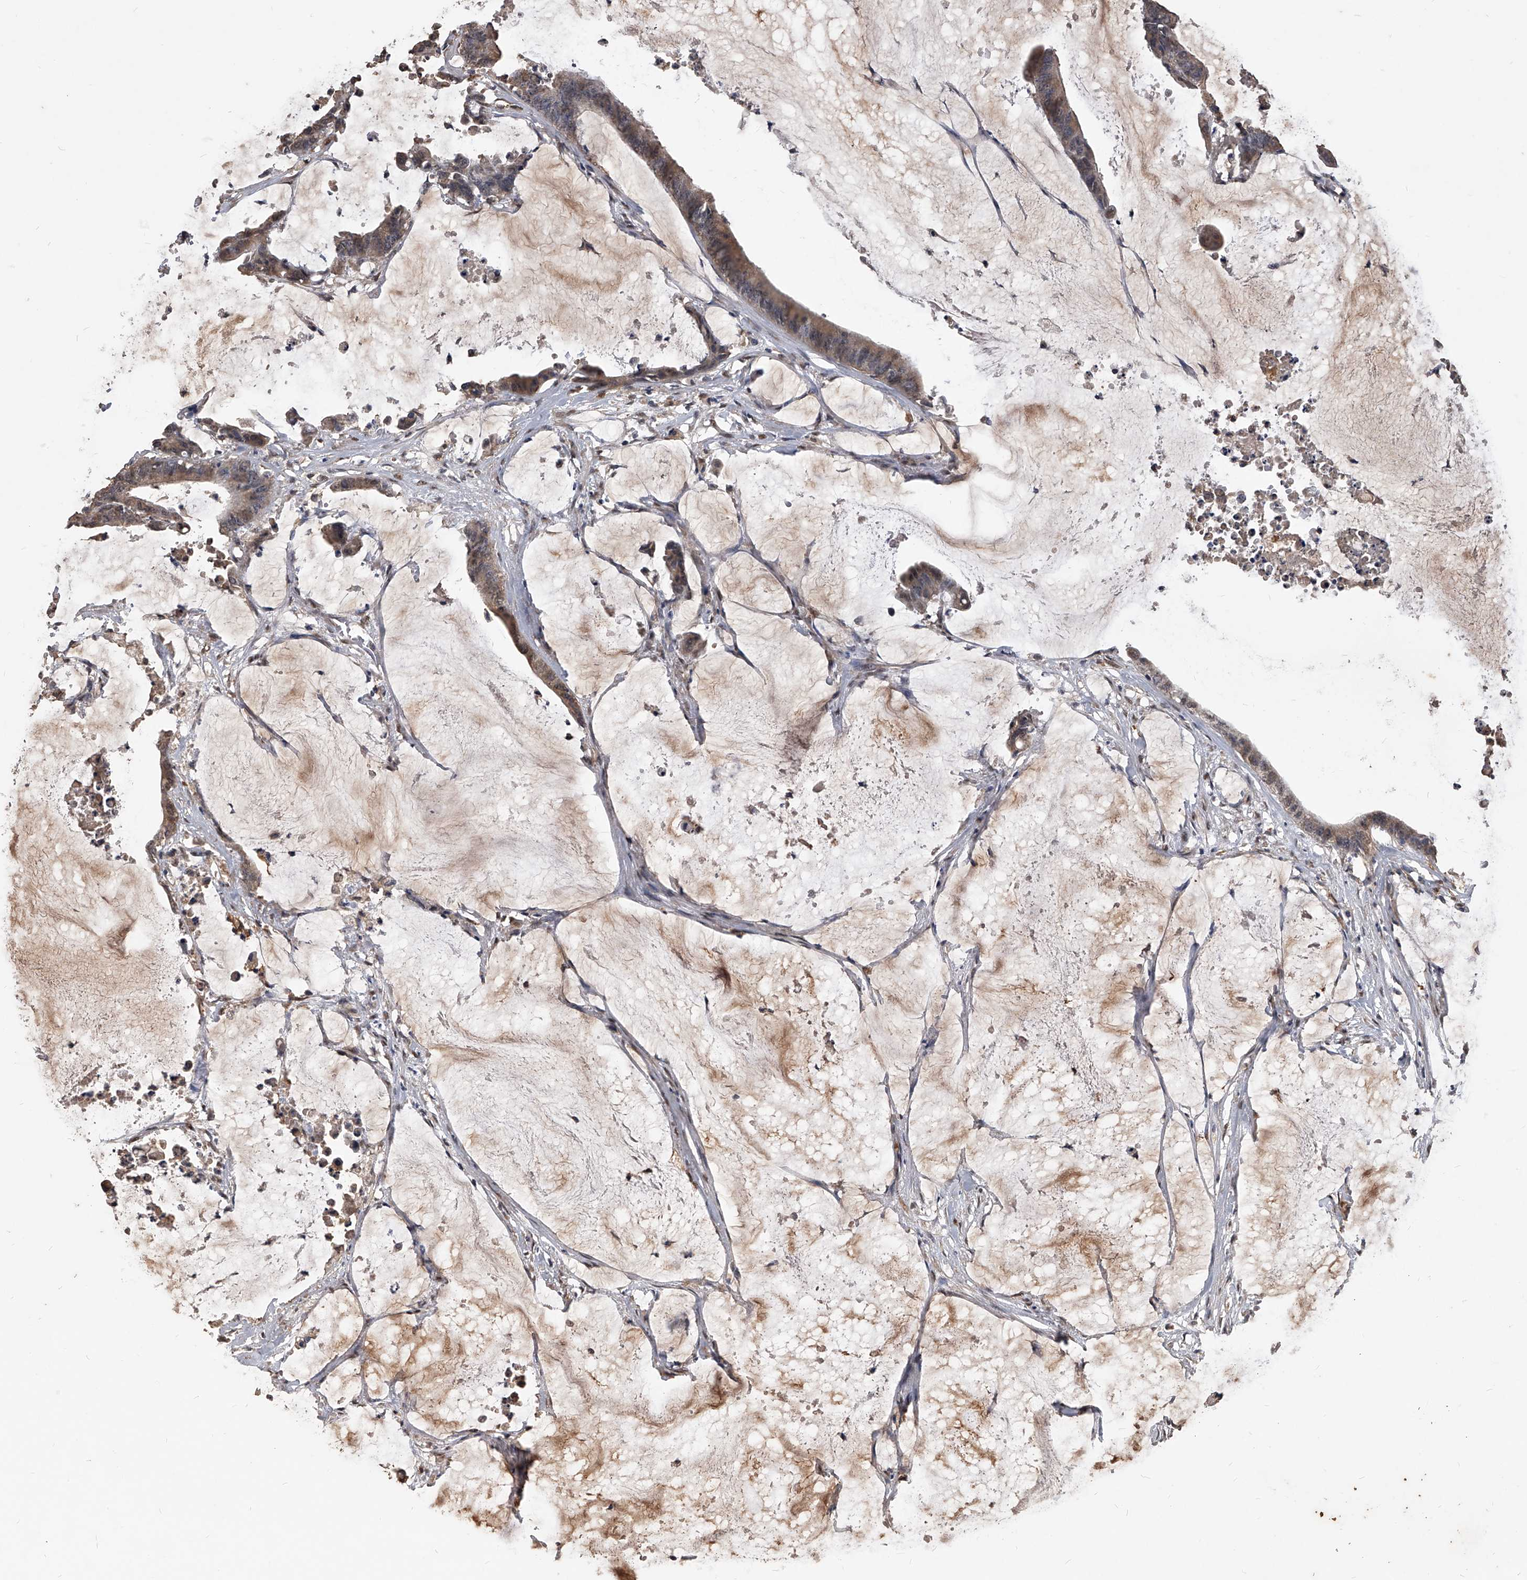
{"staining": {"intensity": "weak", "quantity": ">75%", "location": "nuclear"}, "tissue": "colorectal cancer", "cell_type": "Tumor cells", "image_type": "cancer", "snomed": [{"axis": "morphology", "description": "Adenocarcinoma, NOS"}, {"axis": "topography", "description": "Rectum"}], "caption": "An image of human colorectal adenocarcinoma stained for a protein shows weak nuclear brown staining in tumor cells.", "gene": "FBXL4", "patient": {"sex": "female", "age": 66}}